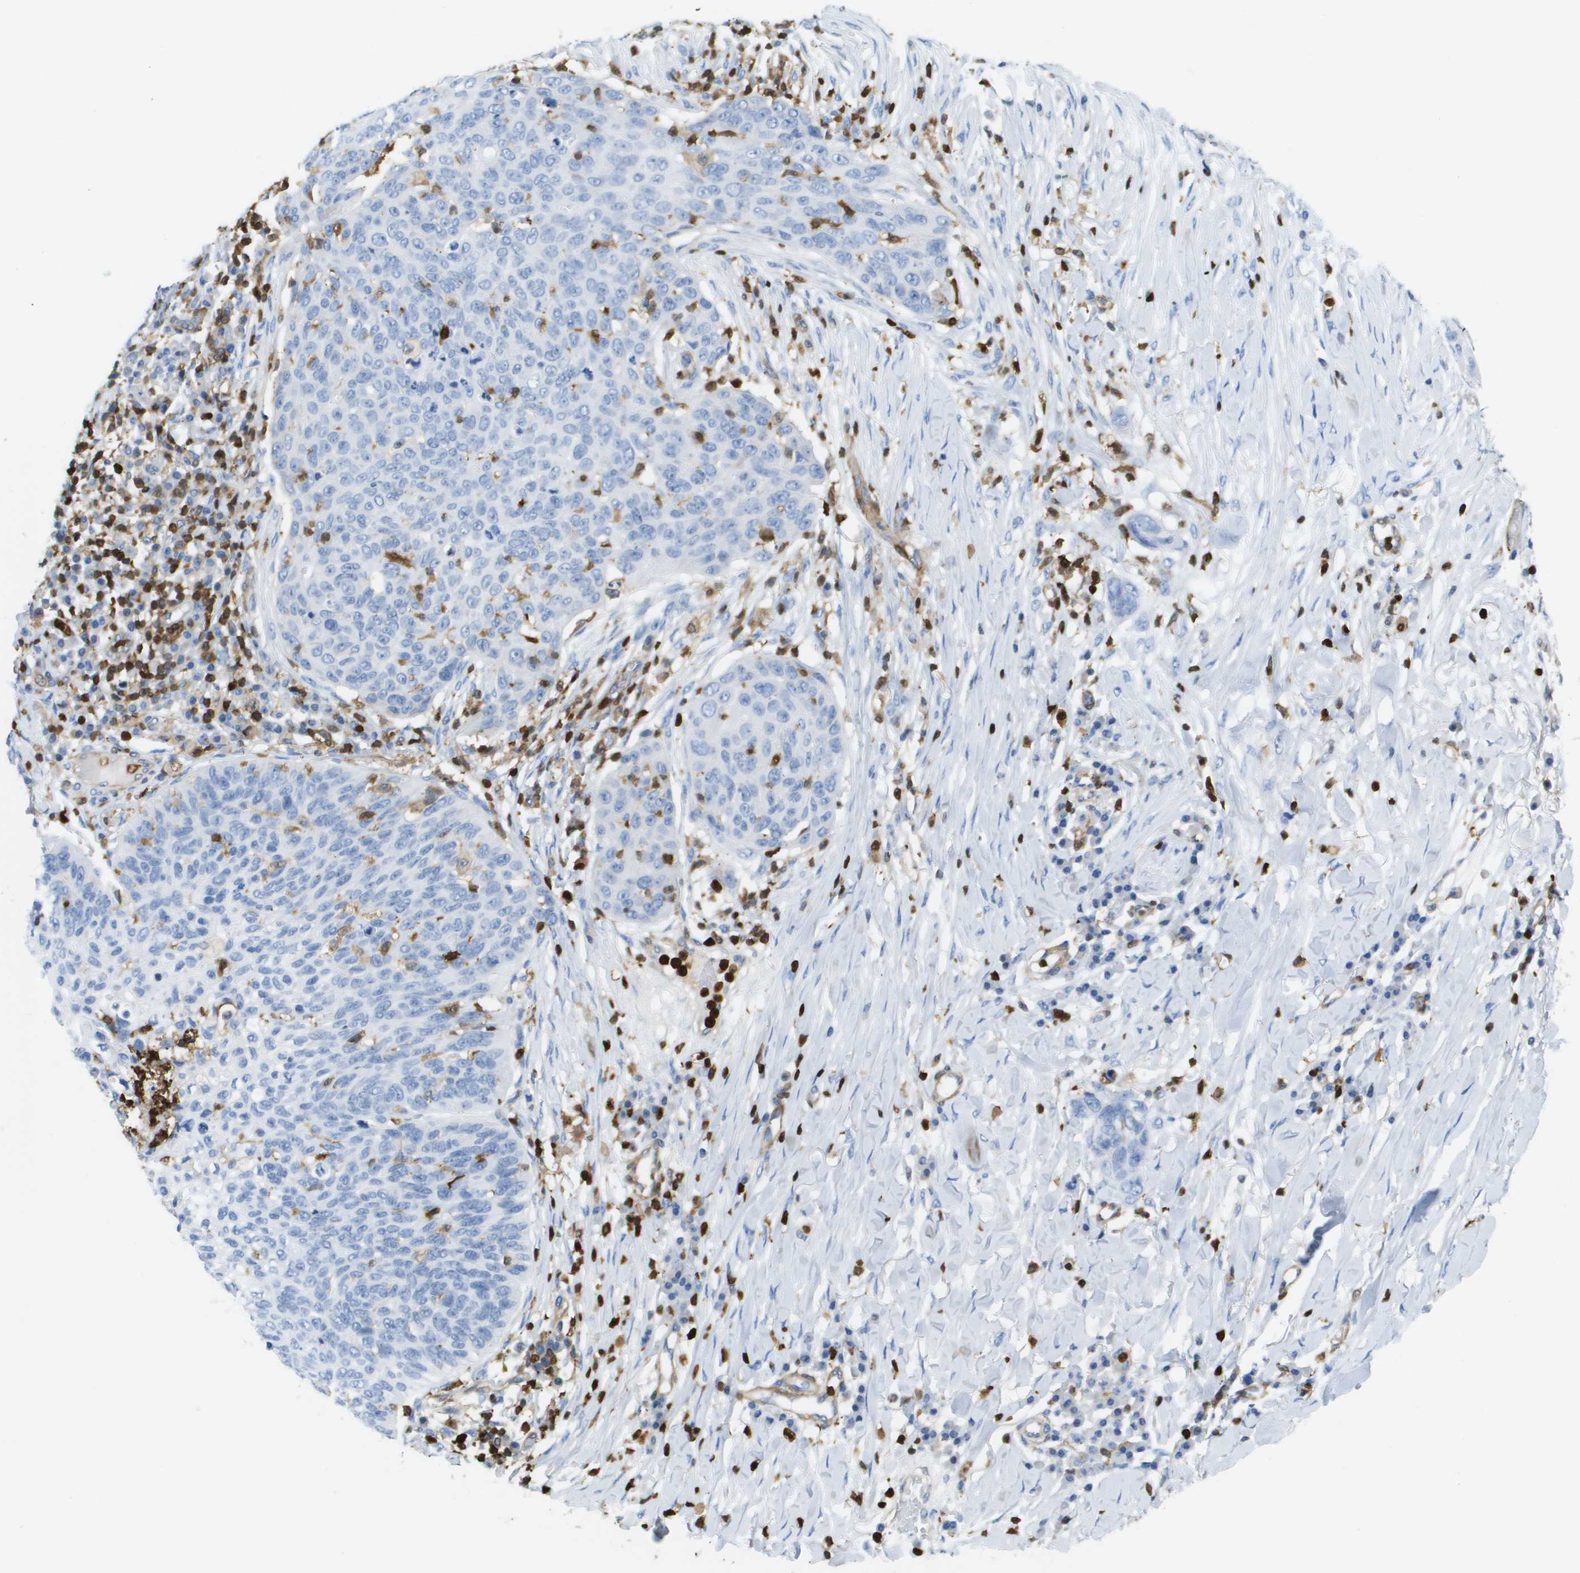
{"staining": {"intensity": "negative", "quantity": "none", "location": "none"}, "tissue": "skin cancer", "cell_type": "Tumor cells", "image_type": "cancer", "snomed": [{"axis": "morphology", "description": "Squamous cell carcinoma in situ, NOS"}, {"axis": "morphology", "description": "Squamous cell carcinoma, NOS"}, {"axis": "topography", "description": "Skin"}], "caption": "Skin squamous cell carcinoma was stained to show a protein in brown. There is no significant expression in tumor cells.", "gene": "DOCK5", "patient": {"sex": "male", "age": 93}}